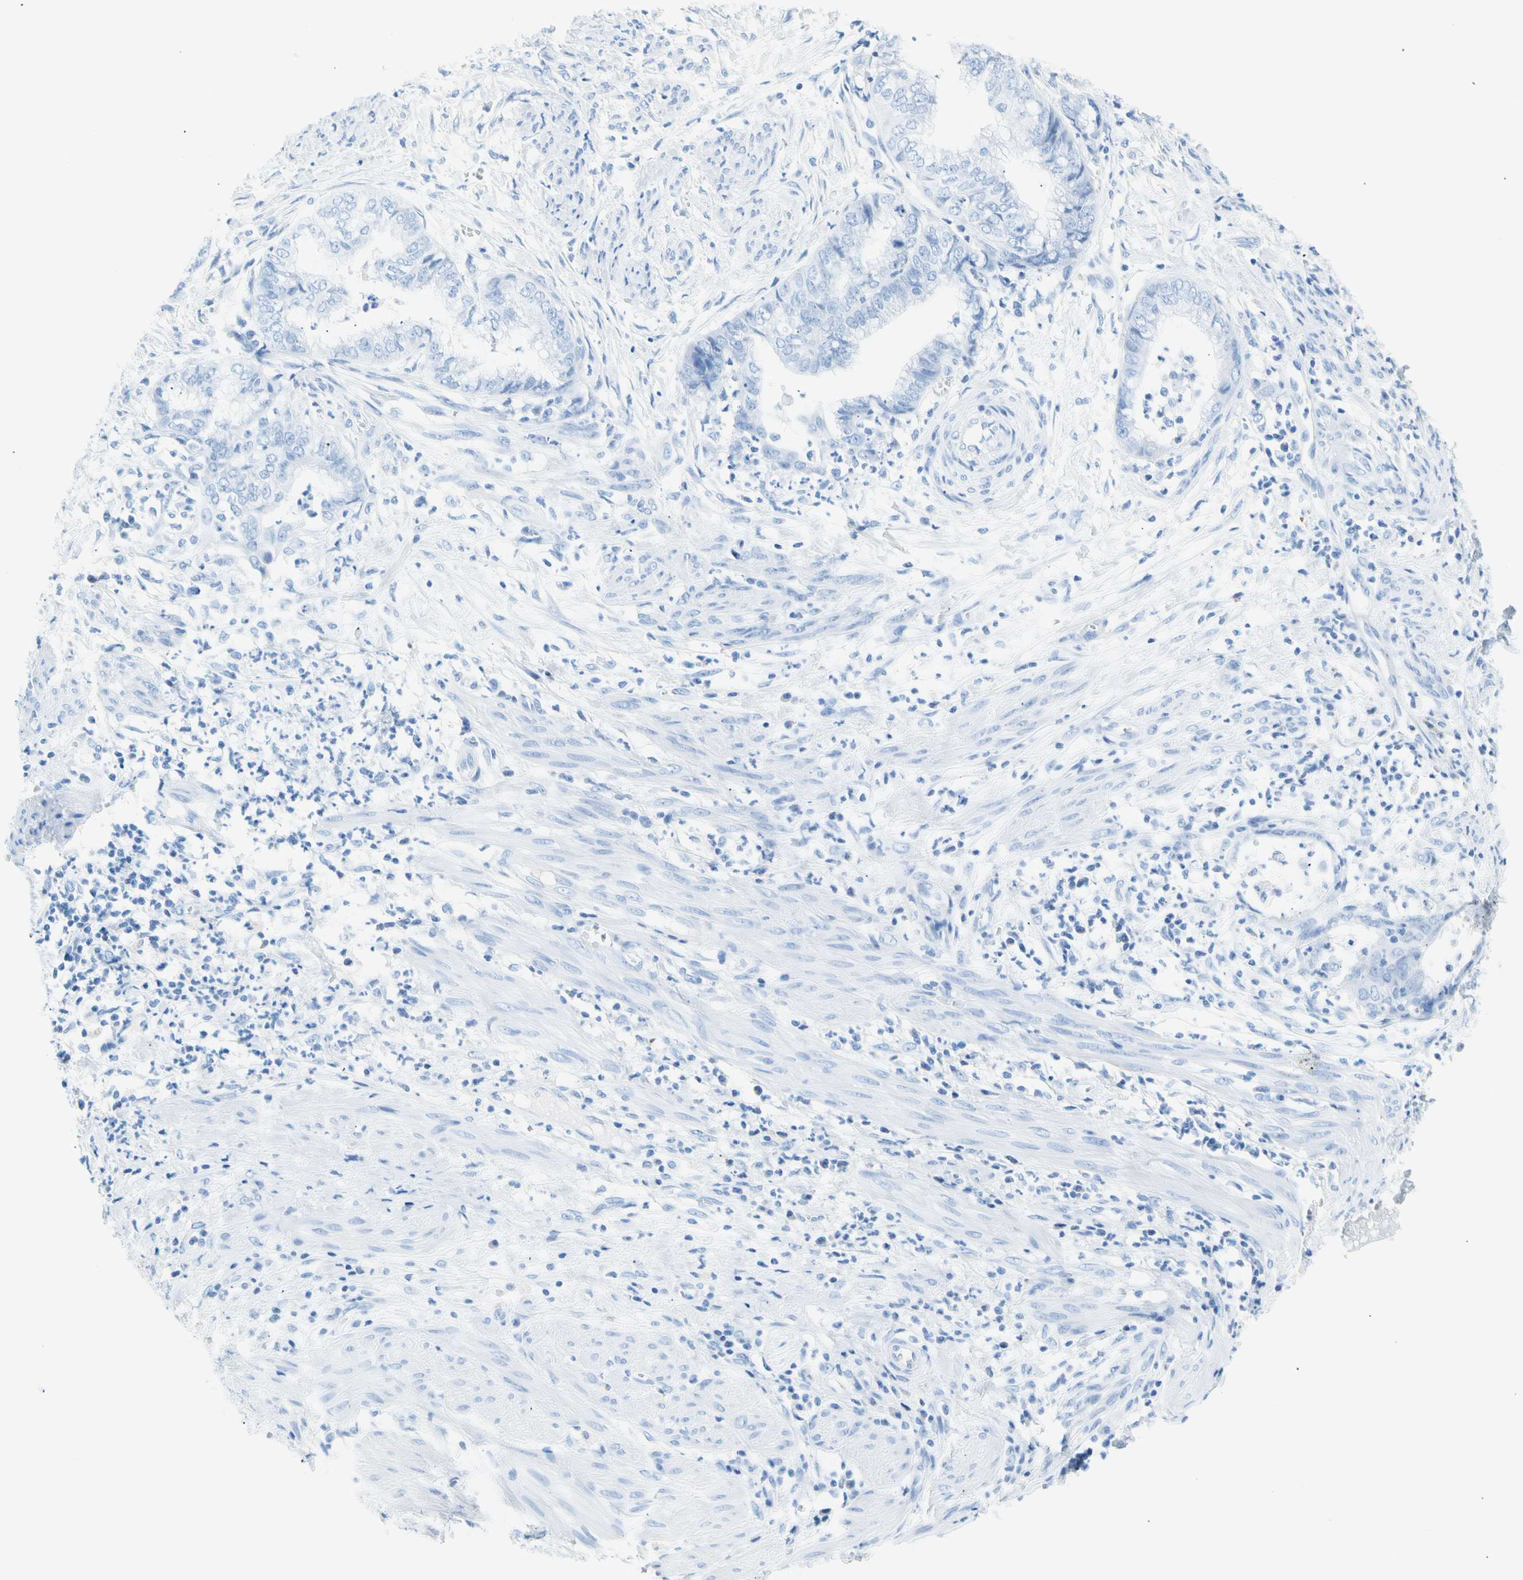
{"staining": {"intensity": "negative", "quantity": "none", "location": "none"}, "tissue": "endometrial cancer", "cell_type": "Tumor cells", "image_type": "cancer", "snomed": [{"axis": "morphology", "description": "Necrosis, NOS"}, {"axis": "morphology", "description": "Adenocarcinoma, NOS"}, {"axis": "topography", "description": "Endometrium"}], "caption": "DAB immunohistochemical staining of endometrial cancer (adenocarcinoma) displays no significant positivity in tumor cells.", "gene": "CEL", "patient": {"sex": "female", "age": 79}}